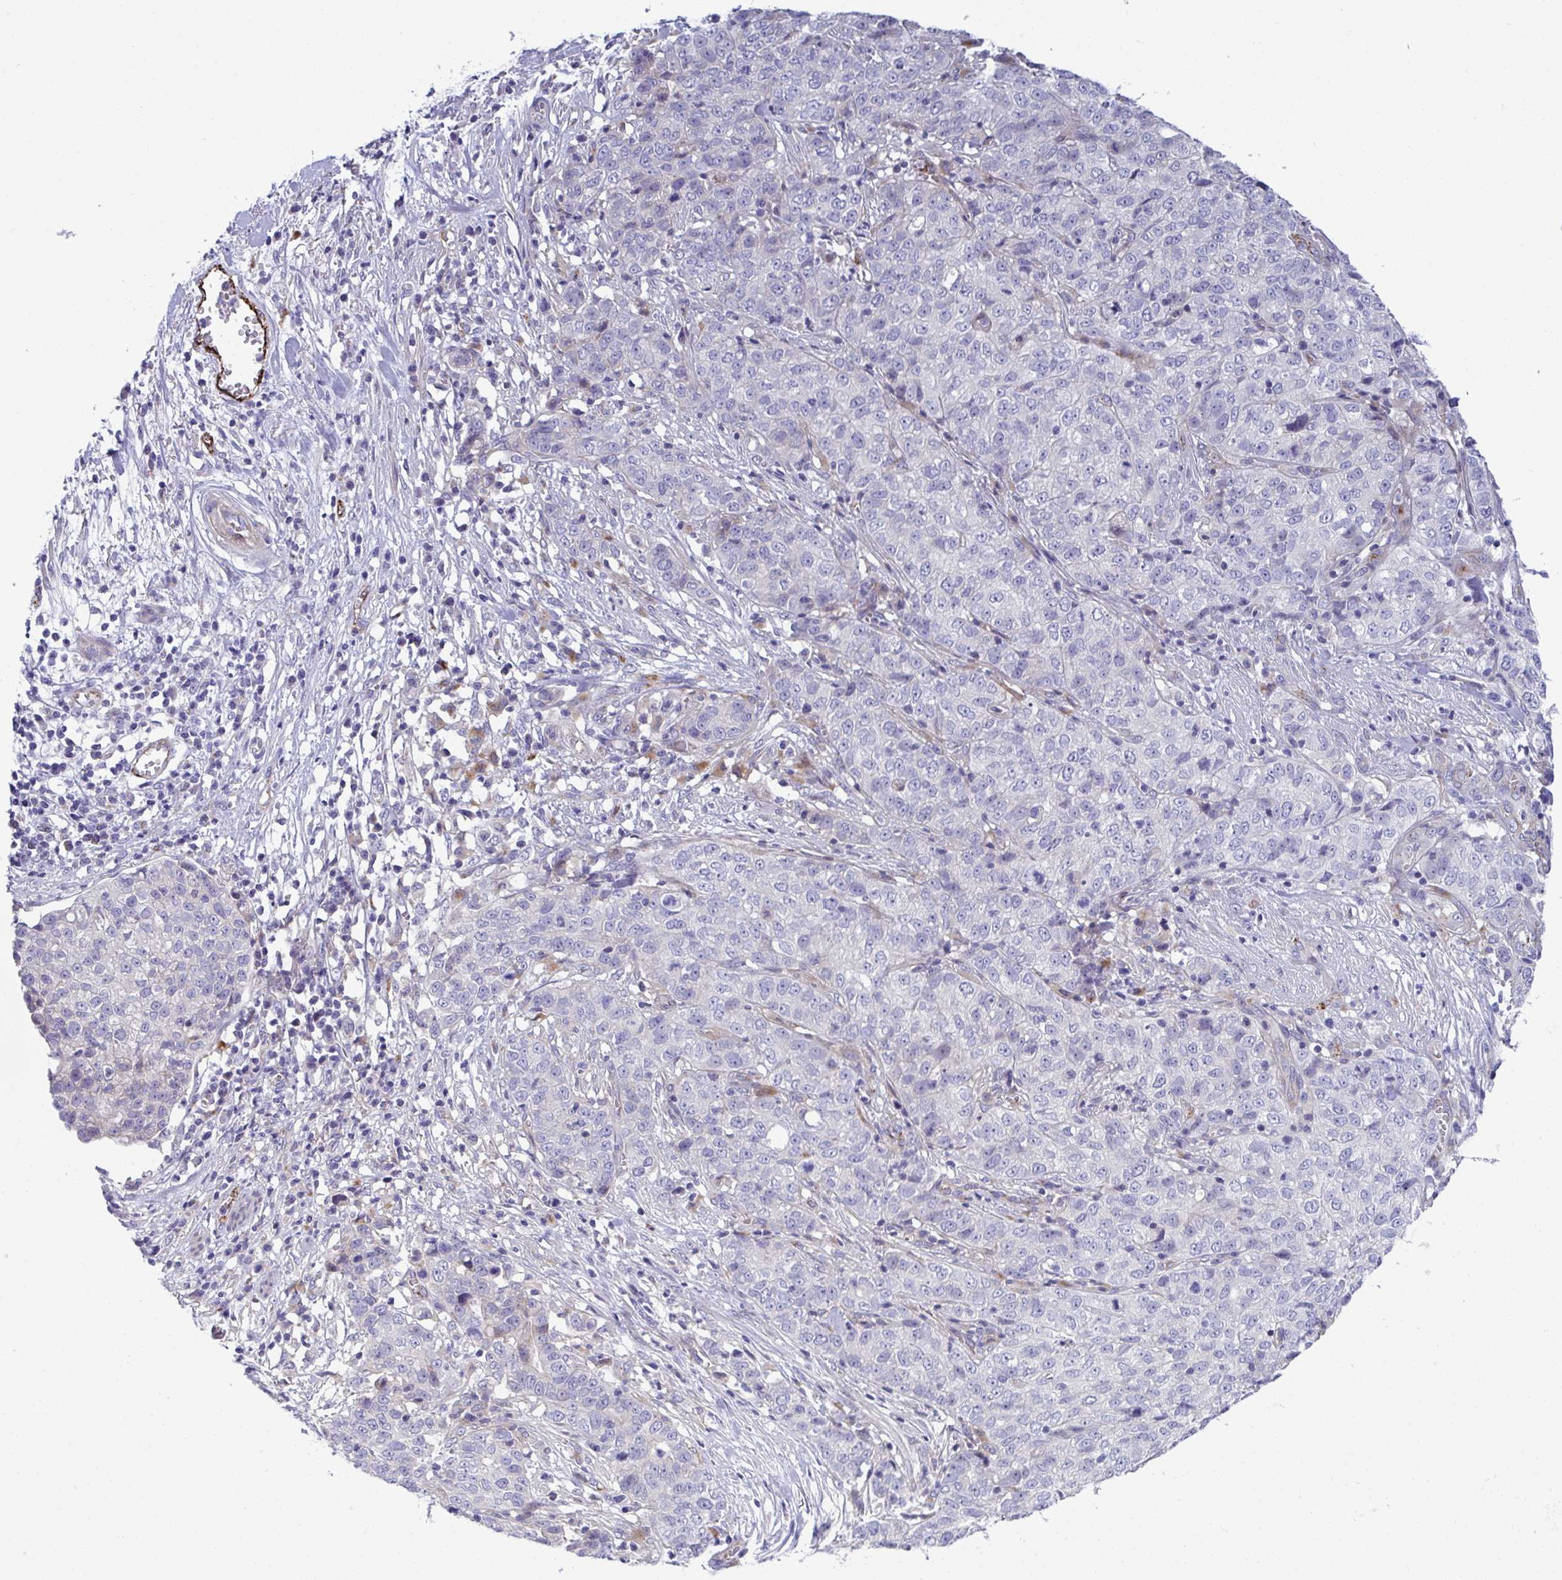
{"staining": {"intensity": "negative", "quantity": "none", "location": "none"}, "tissue": "stomach cancer", "cell_type": "Tumor cells", "image_type": "cancer", "snomed": [{"axis": "morphology", "description": "Adenocarcinoma, NOS"}, {"axis": "topography", "description": "Stomach, upper"}], "caption": "Immunohistochemical staining of stomach cancer (adenocarcinoma) shows no significant expression in tumor cells.", "gene": "TOR1AIP2", "patient": {"sex": "female", "age": 67}}